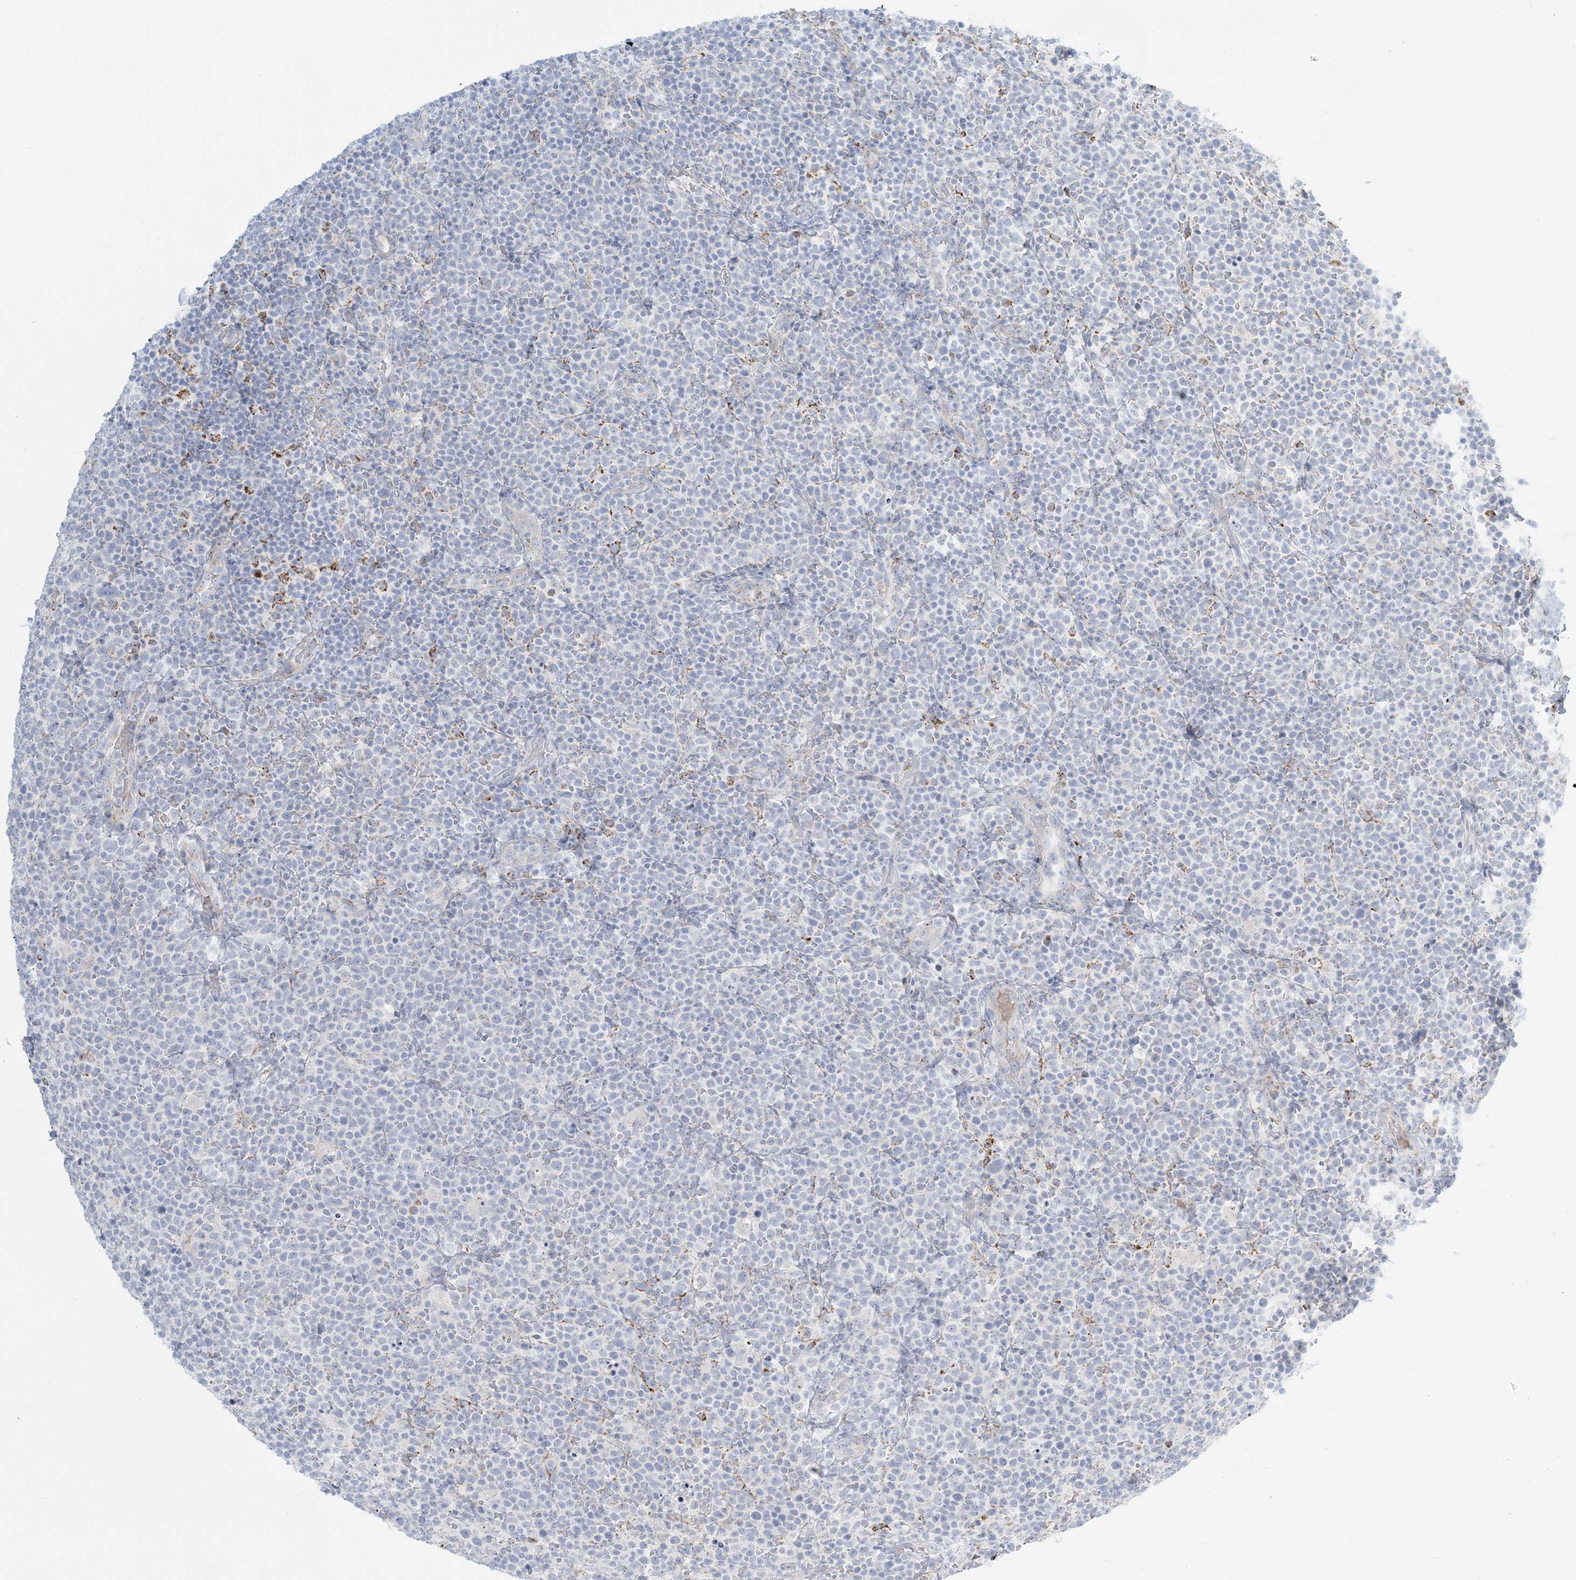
{"staining": {"intensity": "negative", "quantity": "none", "location": "none"}, "tissue": "lymphoma", "cell_type": "Tumor cells", "image_type": "cancer", "snomed": [{"axis": "morphology", "description": "Malignant lymphoma, non-Hodgkin's type, High grade"}, {"axis": "topography", "description": "Lymph node"}], "caption": "Immunohistochemical staining of human lymphoma shows no significant expression in tumor cells. (DAB IHC visualized using brightfield microscopy, high magnification).", "gene": "ZDHHC4", "patient": {"sex": "male", "age": 61}}